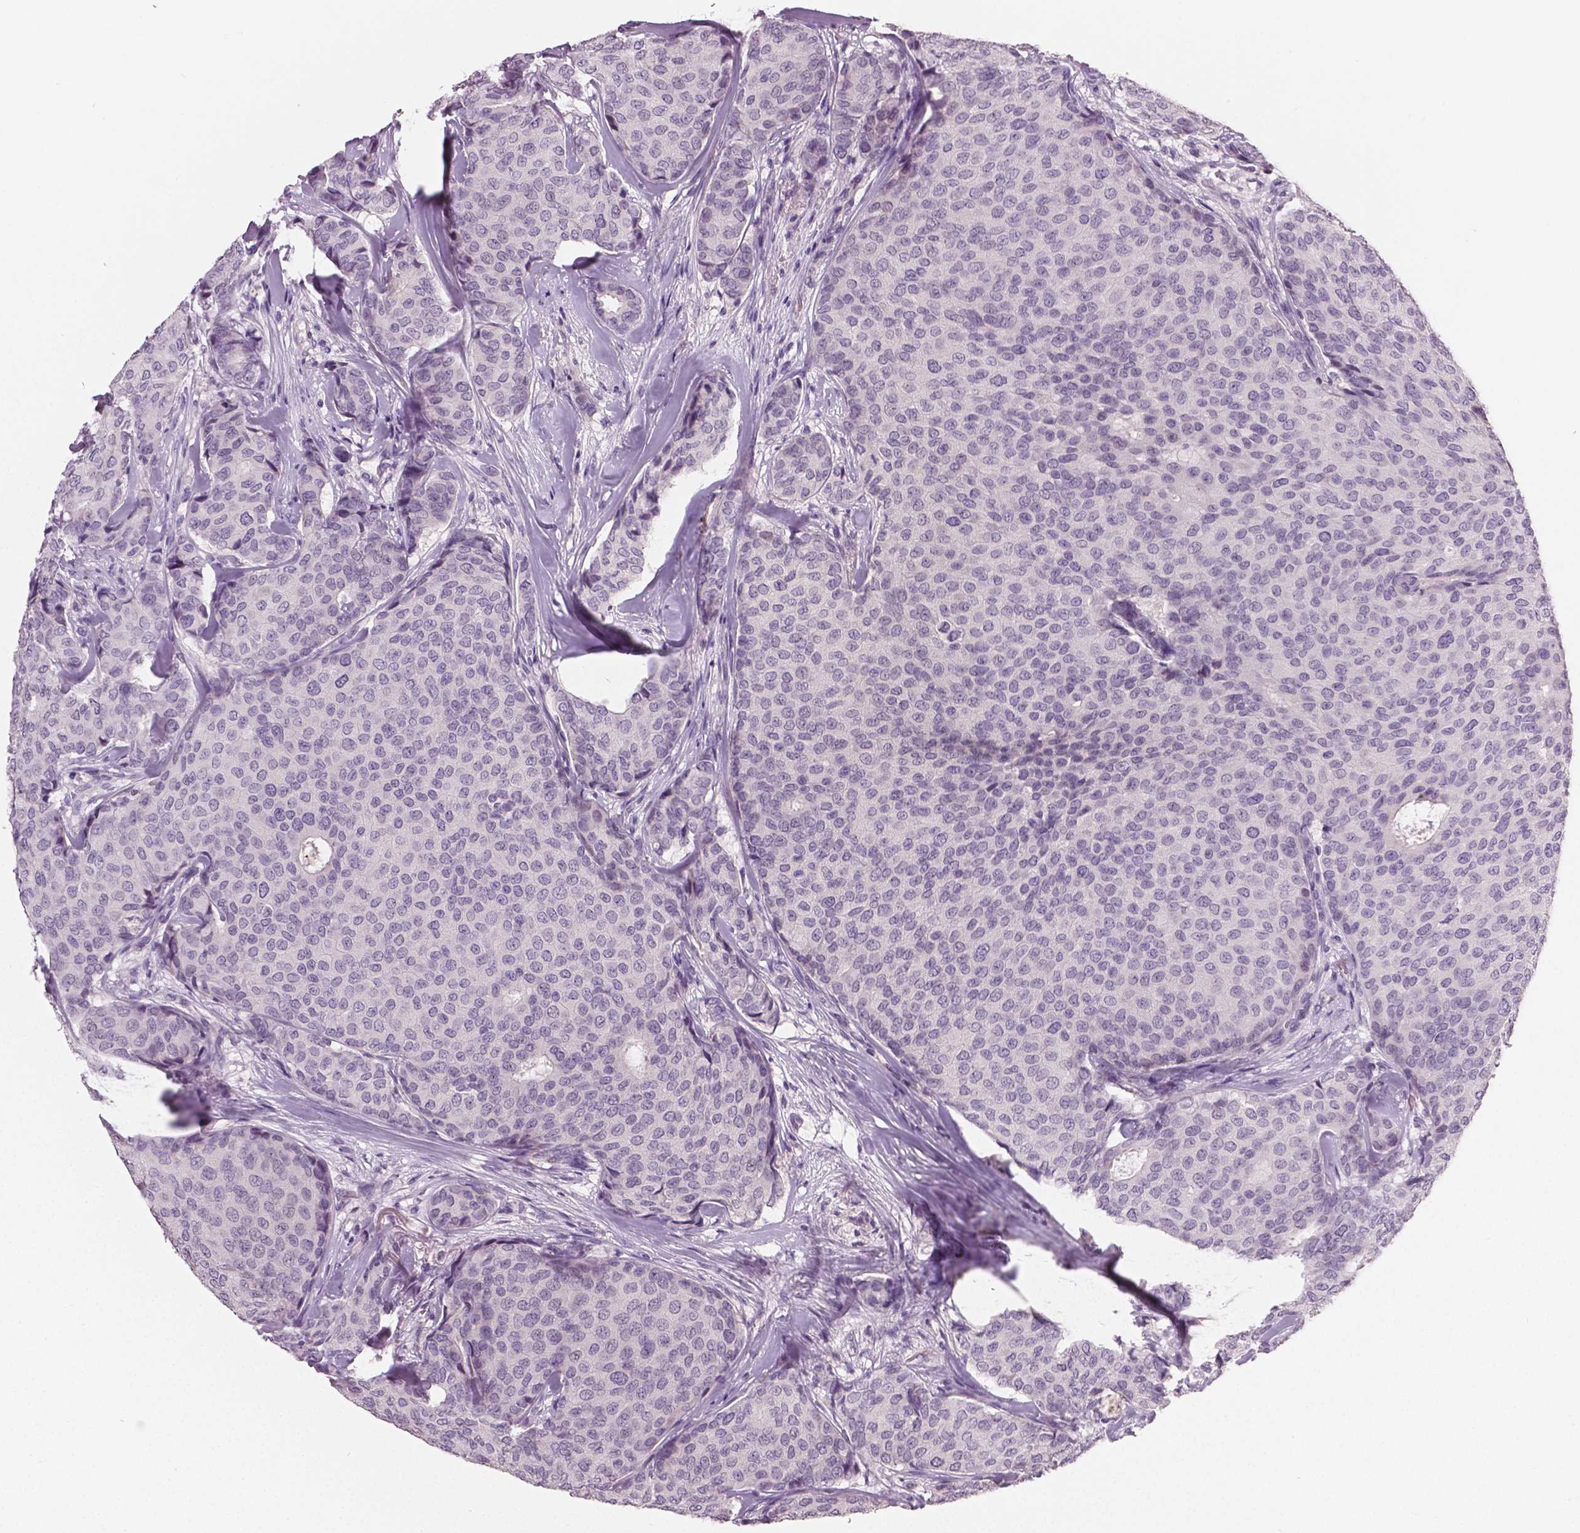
{"staining": {"intensity": "negative", "quantity": "none", "location": "none"}, "tissue": "breast cancer", "cell_type": "Tumor cells", "image_type": "cancer", "snomed": [{"axis": "morphology", "description": "Duct carcinoma"}, {"axis": "topography", "description": "Breast"}], "caption": "This is an IHC micrograph of breast infiltrating ductal carcinoma. There is no staining in tumor cells.", "gene": "NECAB1", "patient": {"sex": "female", "age": 75}}